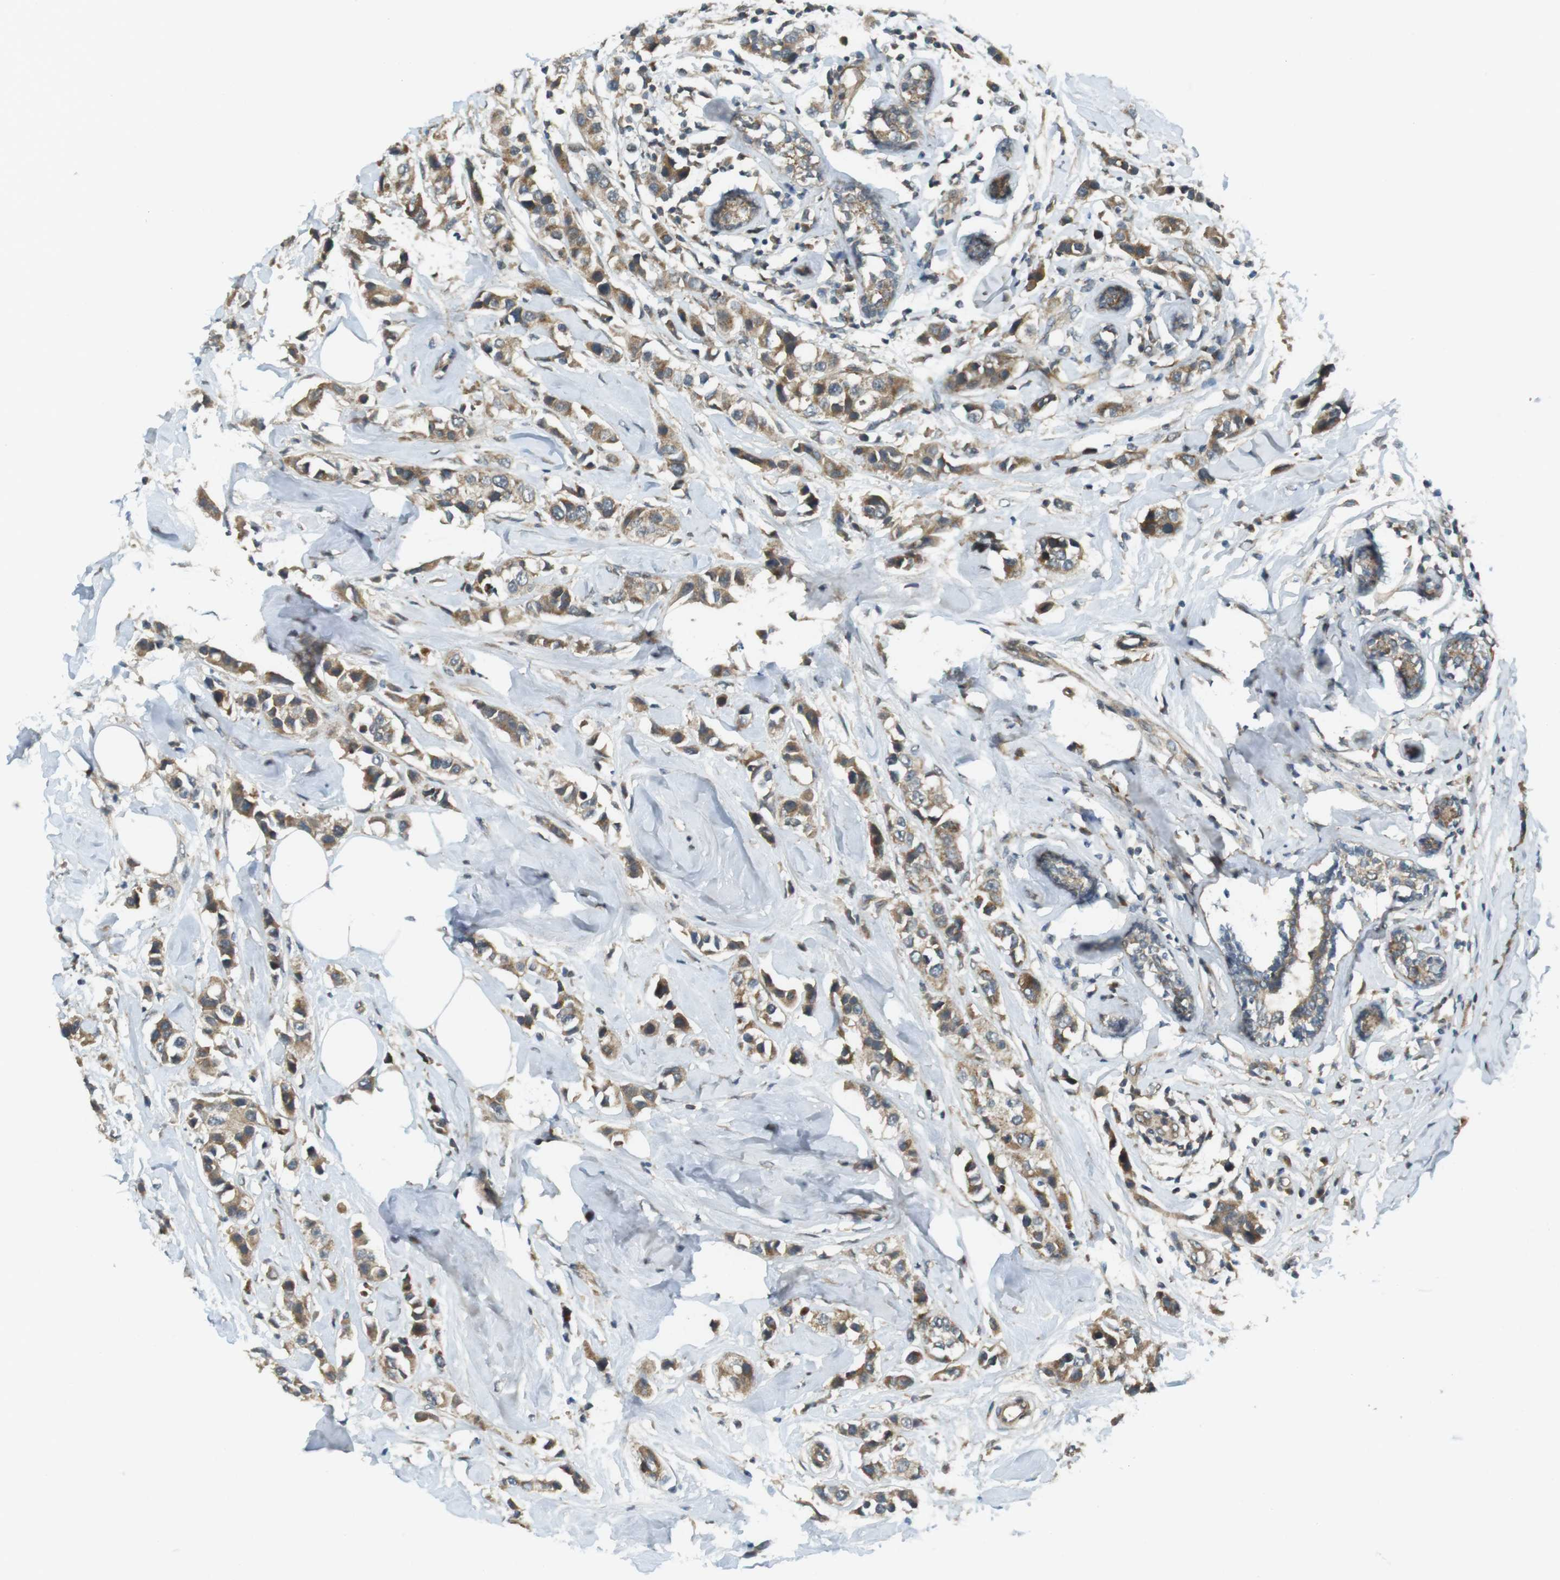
{"staining": {"intensity": "moderate", "quantity": ">75%", "location": "cytoplasmic/membranous"}, "tissue": "breast cancer", "cell_type": "Tumor cells", "image_type": "cancer", "snomed": [{"axis": "morphology", "description": "Normal tissue, NOS"}, {"axis": "morphology", "description": "Duct carcinoma"}, {"axis": "topography", "description": "Breast"}], "caption": "DAB immunohistochemical staining of infiltrating ductal carcinoma (breast) reveals moderate cytoplasmic/membranous protein staining in about >75% of tumor cells. Nuclei are stained in blue.", "gene": "IFFO2", "patient": {"sex": "female", "age": 50}}